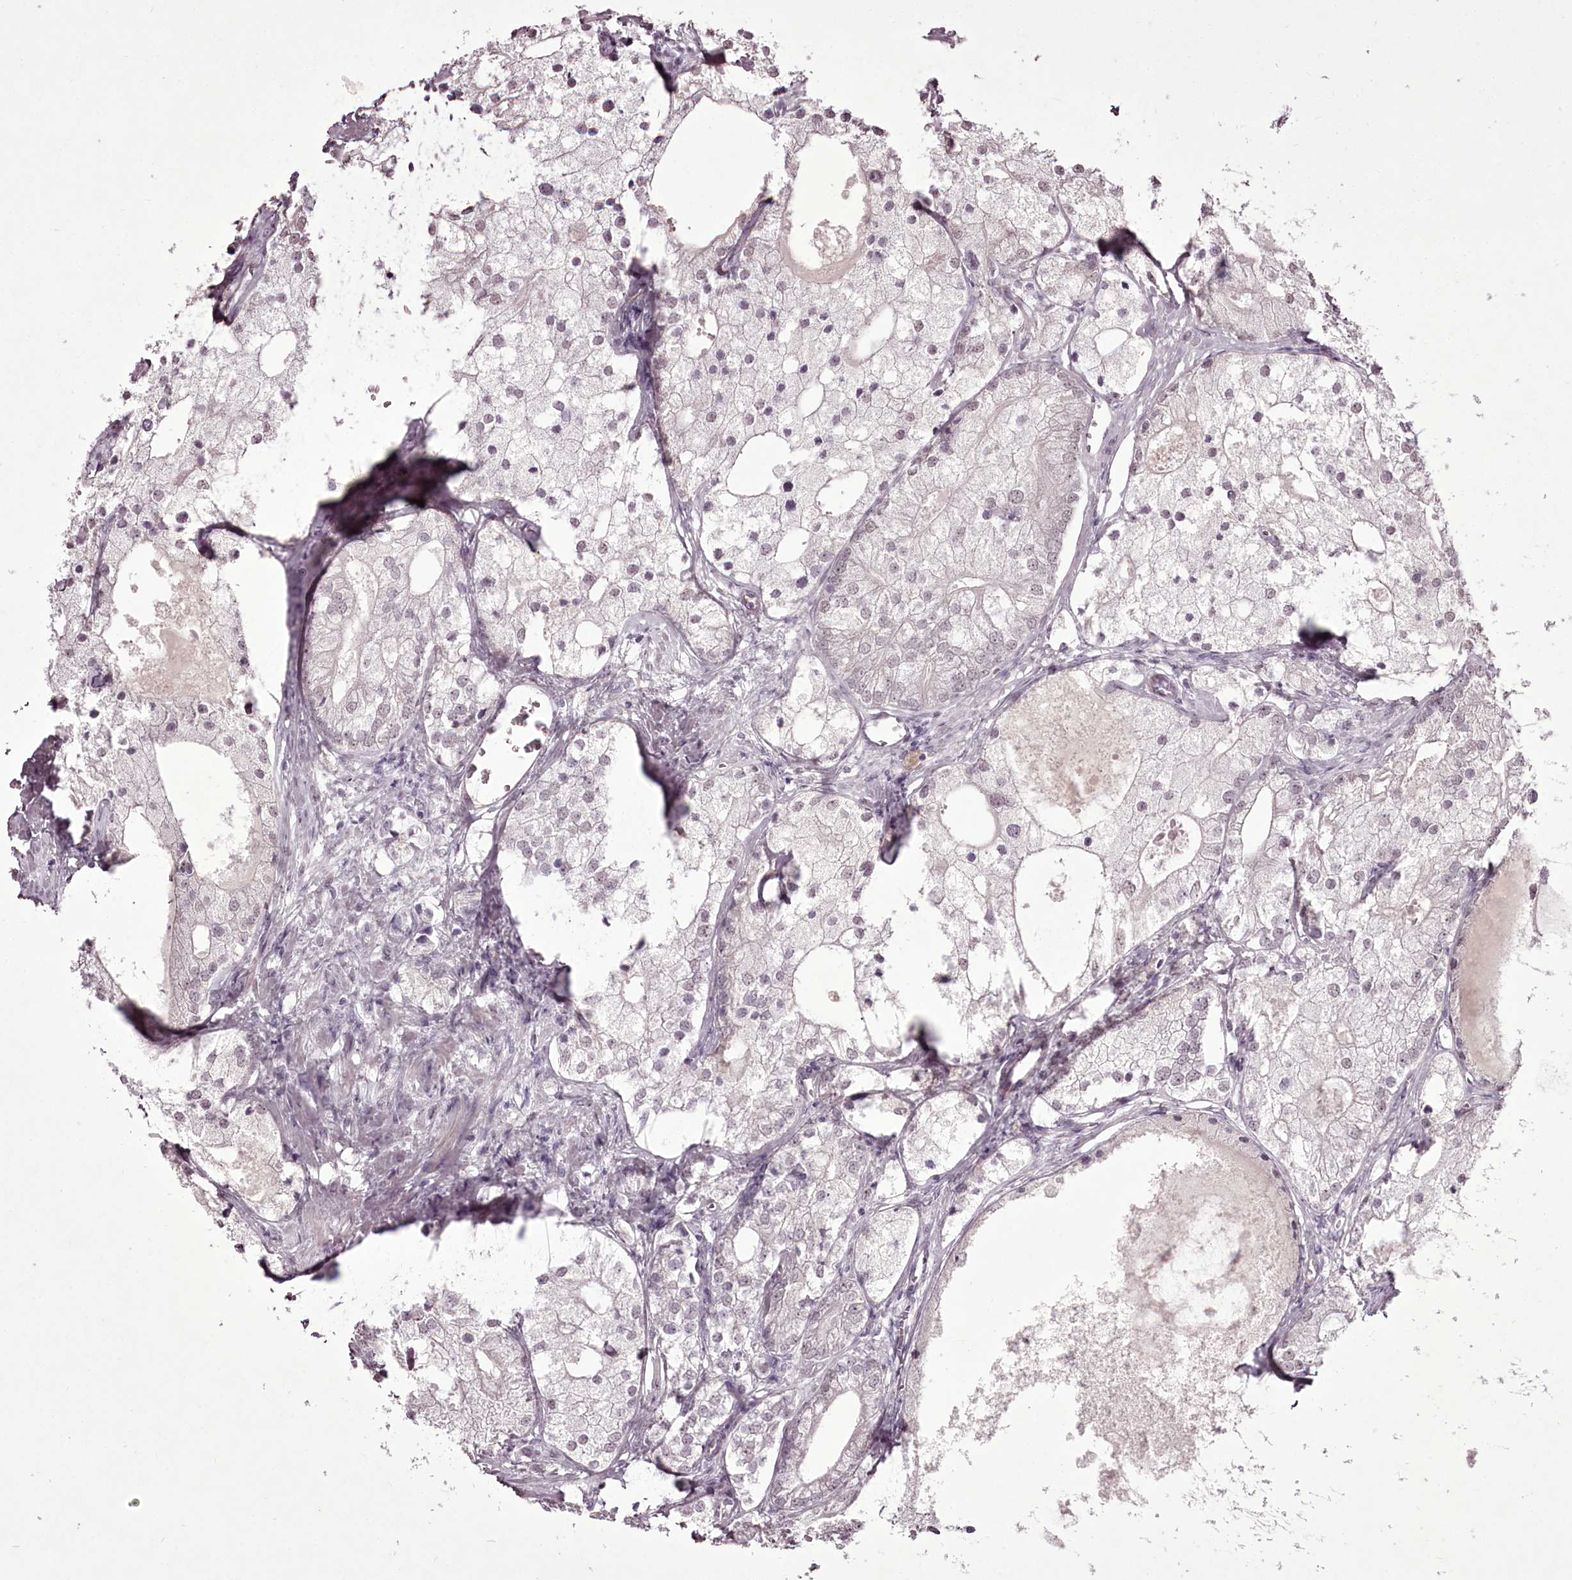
{"staining": {"intensity": "negative", "quantity": "none", "location": "none"}, "tissue": "prostate cancer", "cell_type": "Tumor cells", "image_type": "cancer", "snomed": [{"axis": "morphology", "description": "Adenocarcinoma, Low grade"}, {"axis": "topography", "description": "Prostate"}], "caption": "Immunohistochemistry (IHC) micrograph of human low-grade adenocarcinoma (prostate) stained for a protein (brown), which shows no expression in tumor cells.", "gene": "C1orf56", "patient": {"sex": "male", "age": 69}}